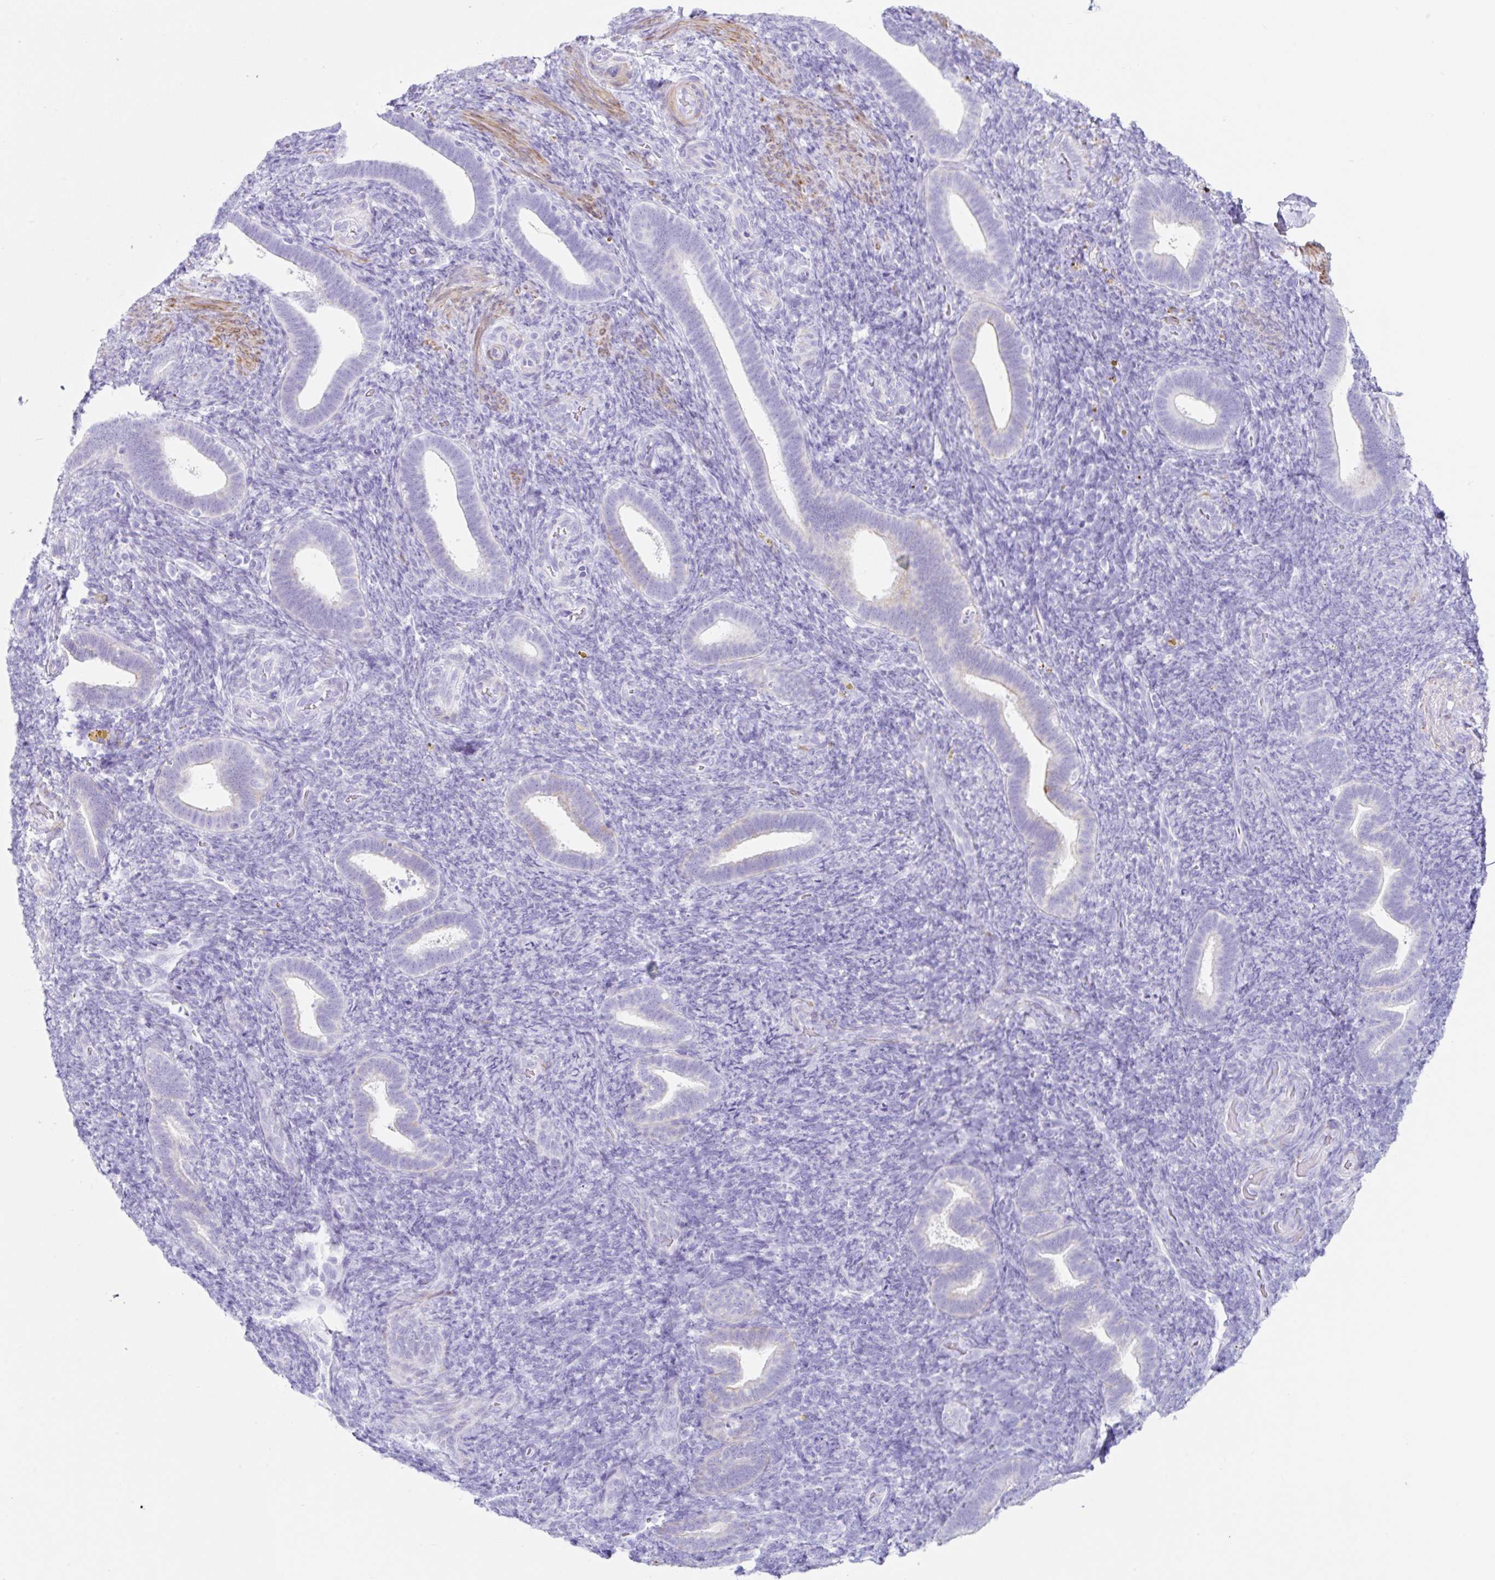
{"staining": {"intensity": "negative", "quantity": "none", "location": "none"}, "tissue": "endometrium", "cell_type": "Cells in endometrial stroma", "image_type": "normal", "snomed": [{"axis": "morphology", "description": "Normal tissue, NOS"}, {"axis": "topography", "description": "Endometrium"}], "caption": "DAB (3,3'-diaminobenzidine) immunohistochemical staining of unremarkable human endometrium displays no significant staining in cells in endometrial stroma.", "gene": "CLDND2", "patient": {"sex": "female", "age": 34}}